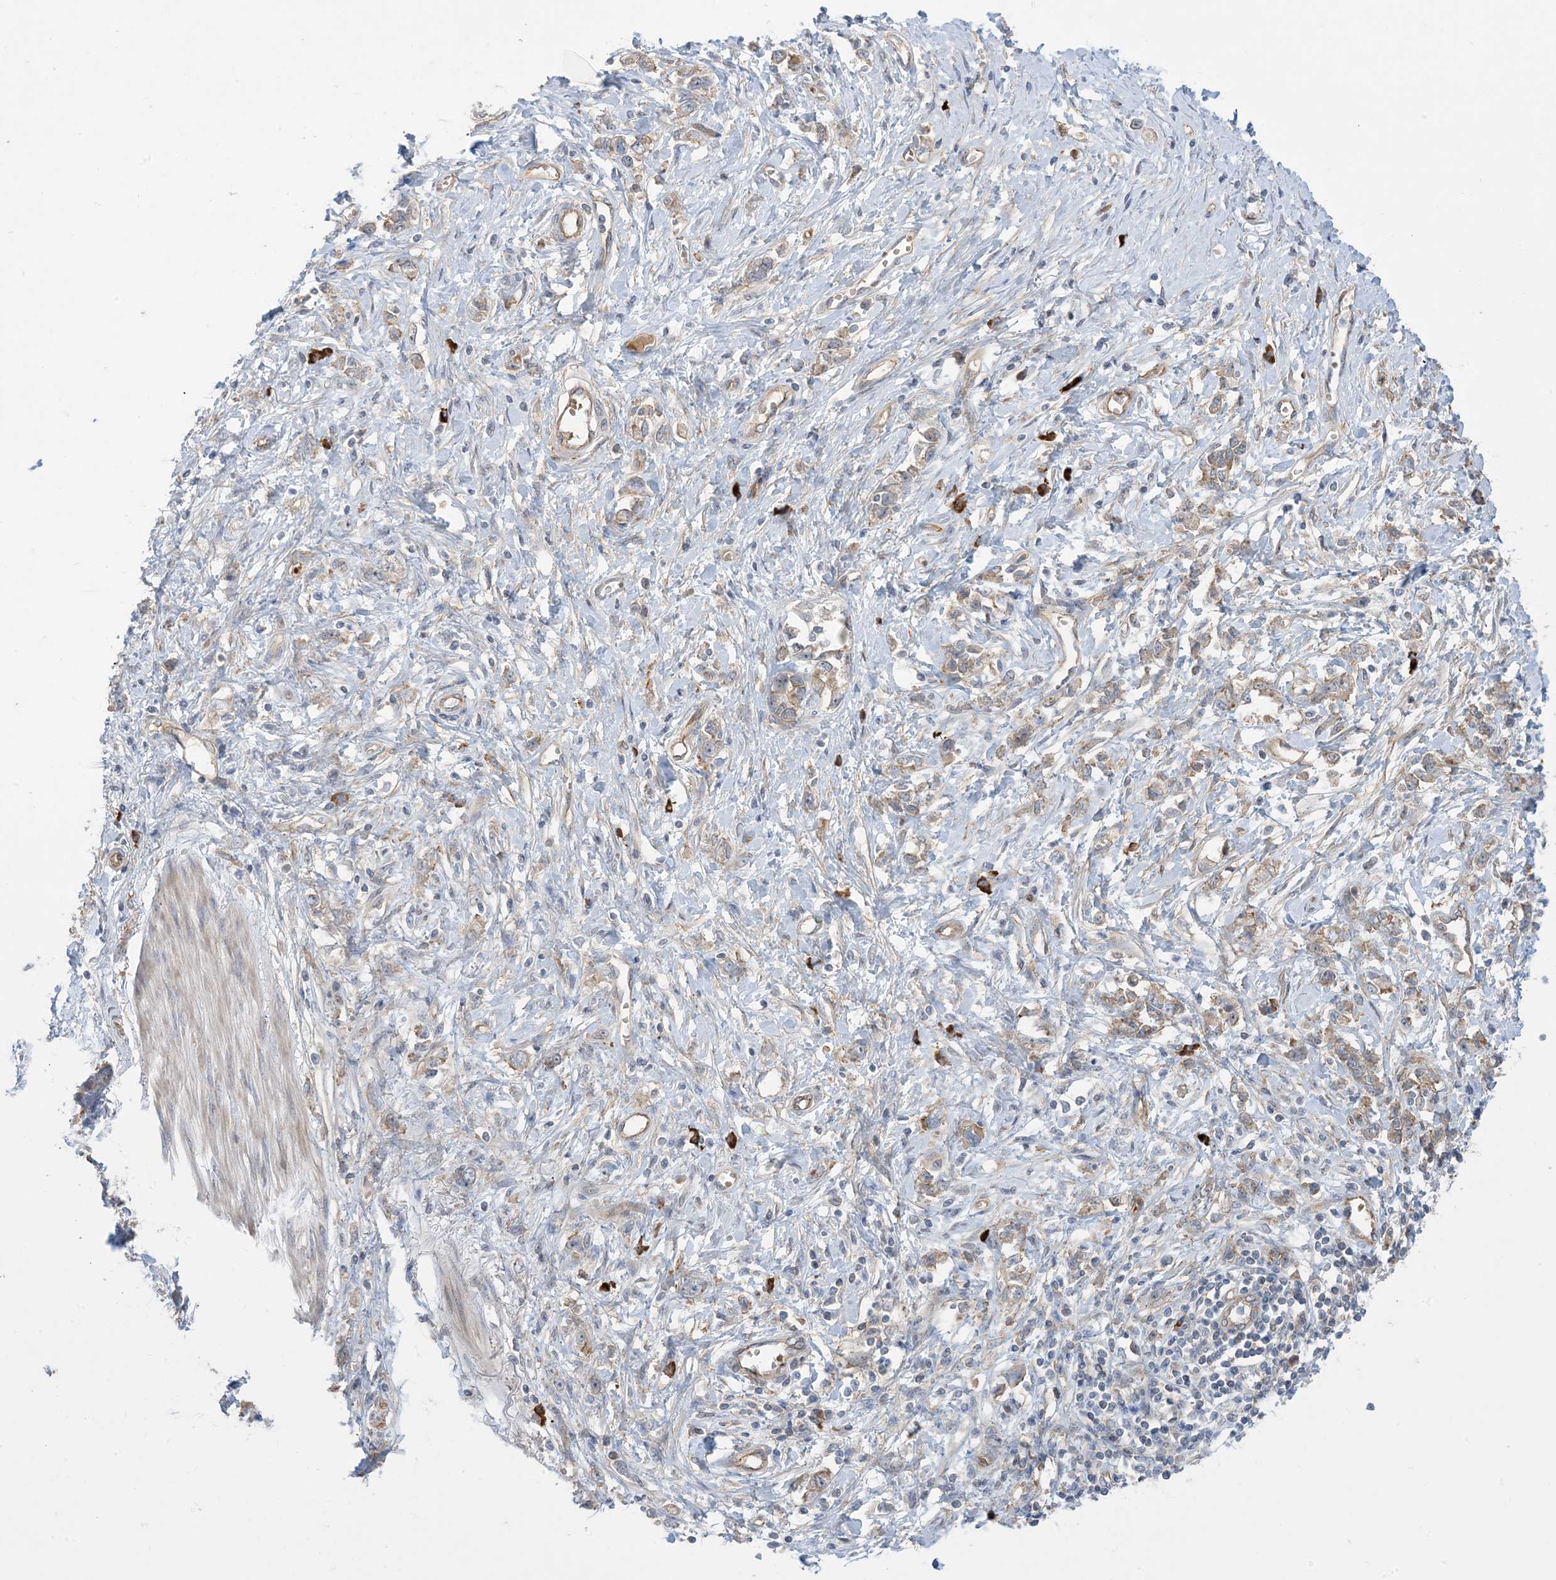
{"staining": {"intensity": "weak", "quantity": "<25%", "location": "cytoplasmic/membranous"}, "tissue": "stomach cancer", "cell_type": "Tumor cells", "image_type": "cancer", "snomed": [{"axis": "morphology", "description": "Adenocarcinoma, NOS"}, {"axis": "topography", "description": "Stomach"}], "caption": "A high-resolution micrograph shows IHC staining of stomach adenocarcinoma, which shows no significant expression in tumor cells.", "gene": "AOC1", "patient": {"sex": "female", "age": 76}}